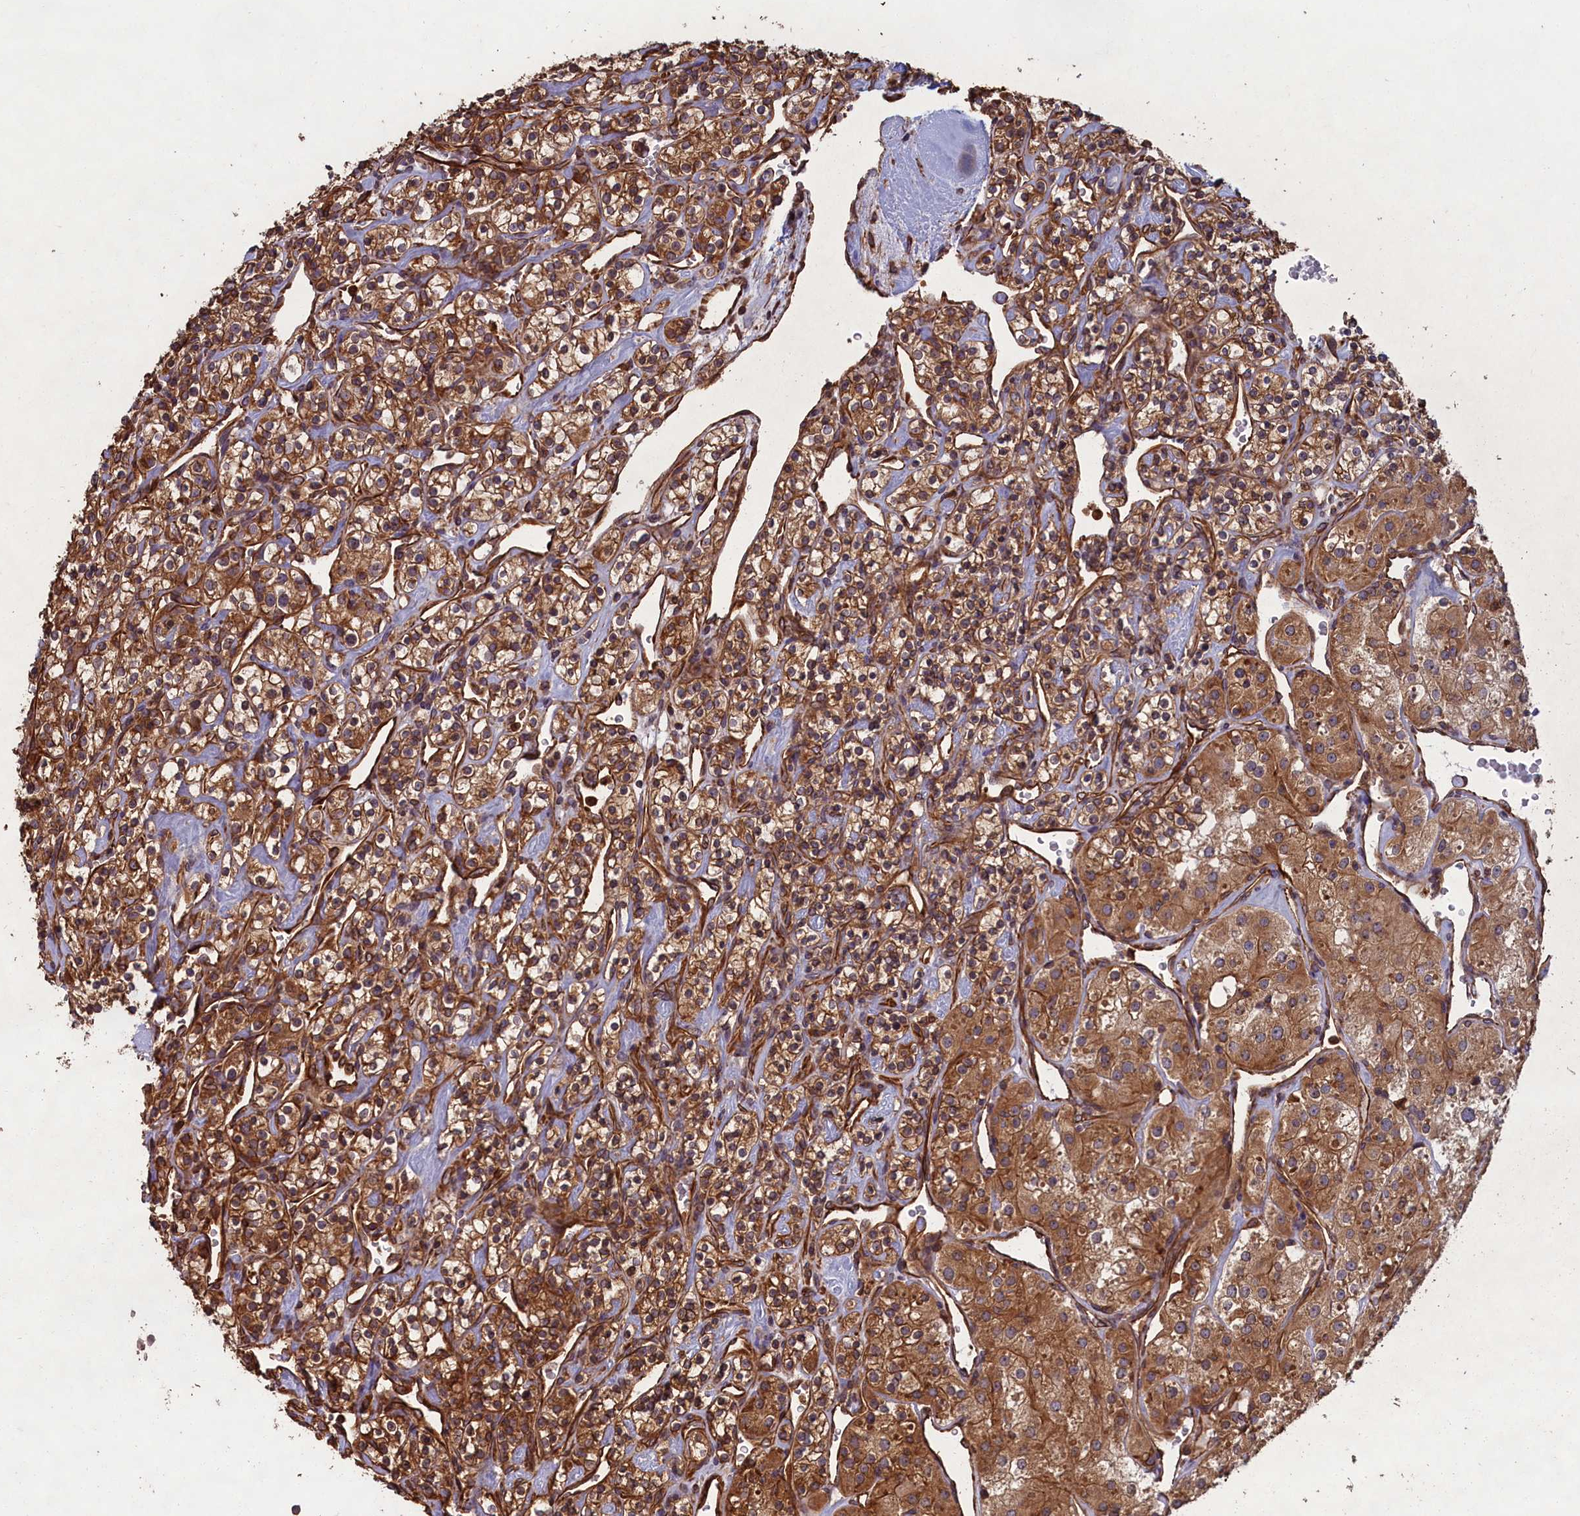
{"staining": {"intensity": "moderate", "quantity": ">75%", "location": "cytoplasmic/membranous"}, "tissue": "renal cancer", "cell_type": "Tumor cells", "image_type": "cancer", "snomed": [{"axis": "morphology", "description": "Adenocarcinoma, NOS"}, {"axis": "topography", "description": "Kidney"}], "caption": "Brown immunohistochemical staining in human adenocarcinoma (renal) demonstrates moderate cytoplasmic/membranous staining in about >75% of tumor cells.", "gene": "CCDC124", "patient": {"sex": "male", "age": 77}}